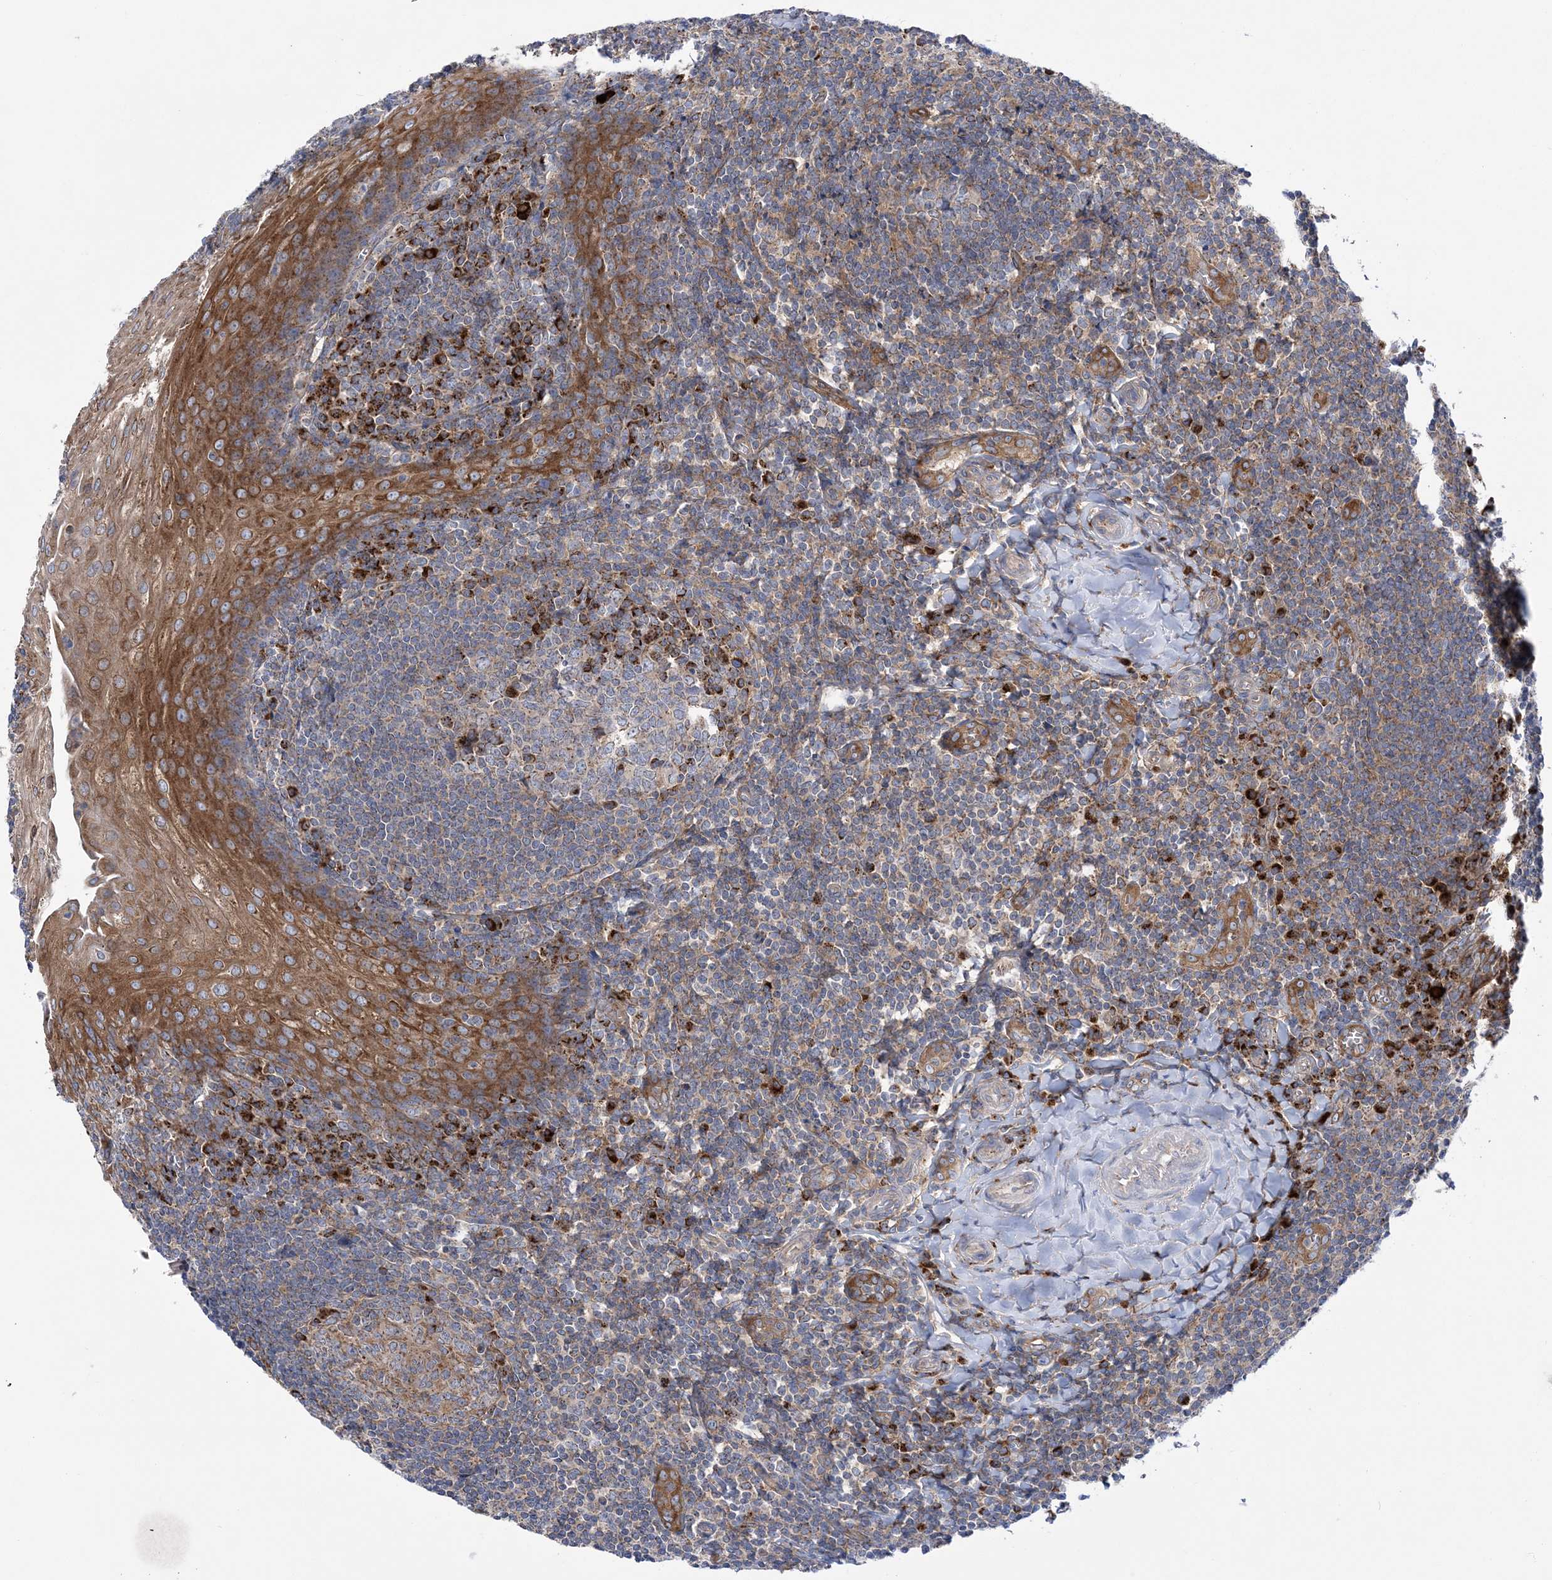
{"staining": {"intensity": "moderate", "quantity": "25%-75%", "location": "cytoplasmic/membranous"}, "tissue": "tonsil", "cell_type": "Germinal center cells", "image_type": "normal", "snomed": [{"axis": "morphology", "description": "Normal tissue, NOS"}, {"axis": "topography", "description": "Tonsil"}], "caption": "Protein staining of benign tonsil displays moderate cytoplasmic/membranous positivity in approximately 25%-75% of germinal center cells.", "gene": "COPB2", "patient": {"sex": "male", "age": 27}}